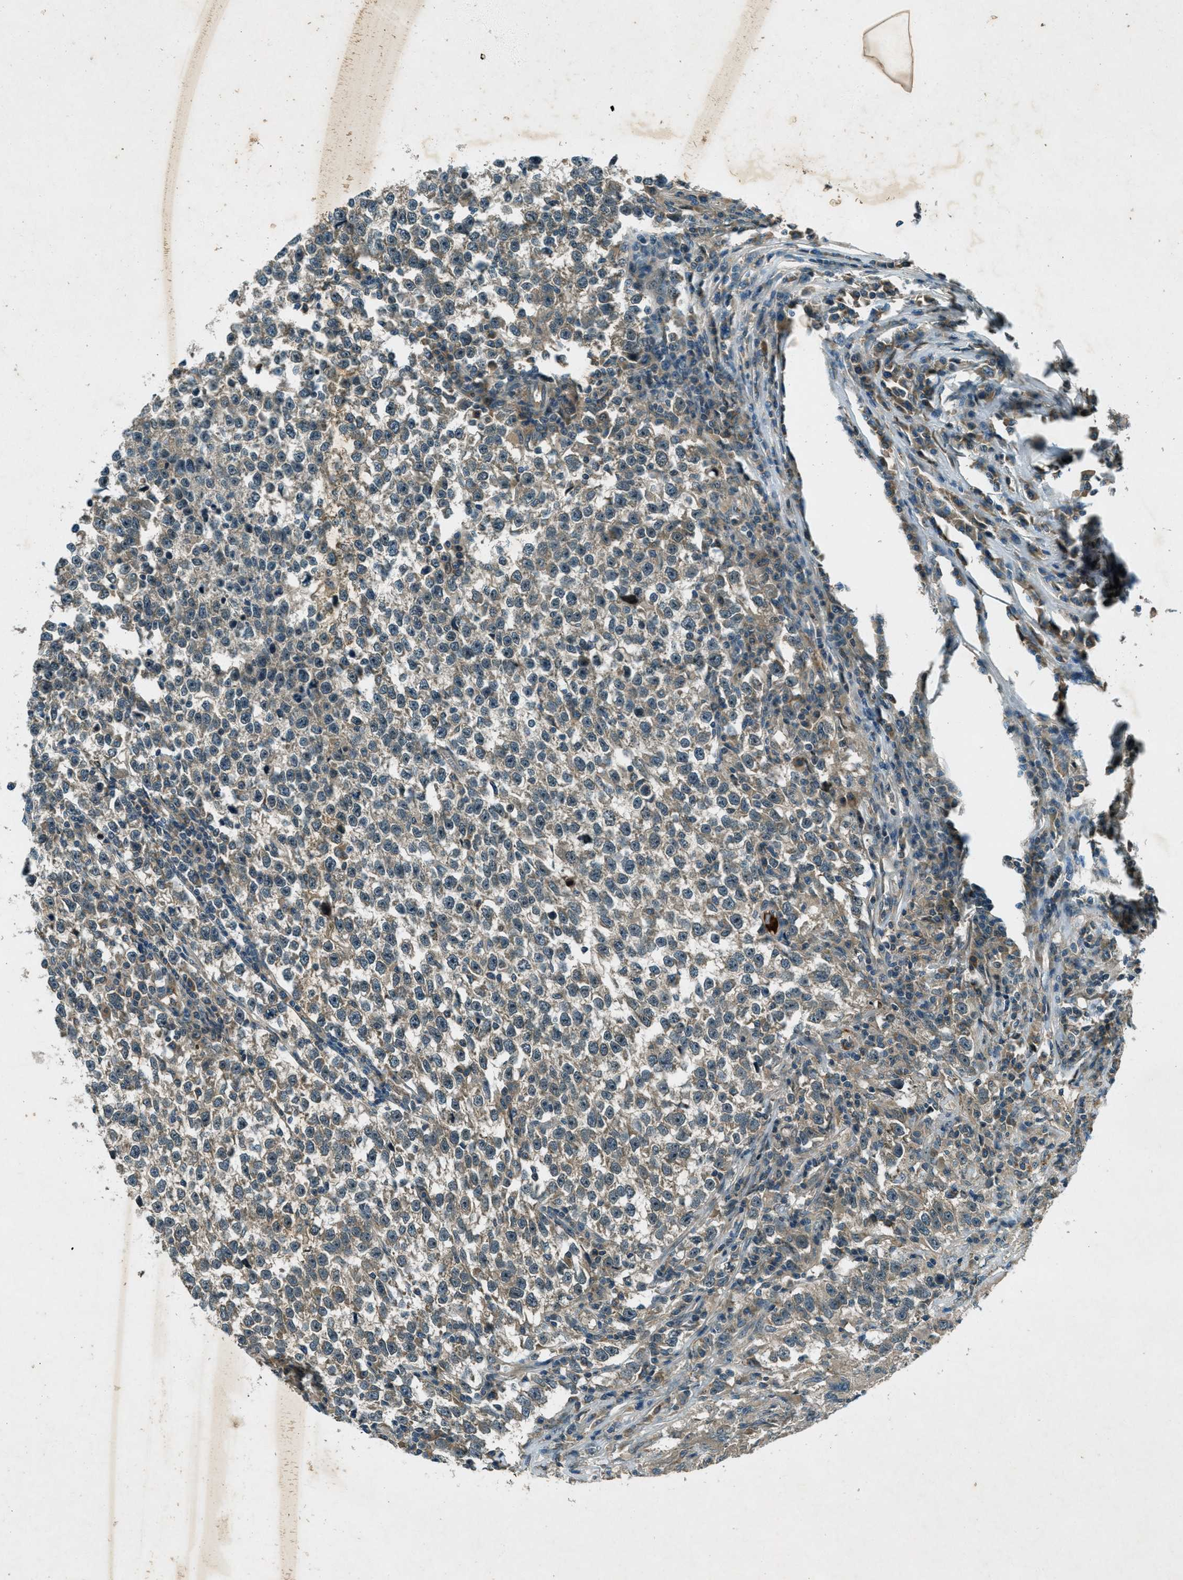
{"staining": {"intensity": "negative", "quantity": "none", "location": "none"}, "tissue": "testis cancer", "cell_type": "Tumor cells", "image_type": "cancer", "snomed": [{"axis": "morphology", "description": "Normal tissue, NOS"}, {"axis": "morphology", "description": "Seminoma, NOS"}, {"axis": "topography", "description": "Testis"}], "caption": "Testis cancer (seminoma) stained for a protein using IHC displays no staining tumor cells.", "gene": "STK11", "patient": {"sex": "male", "age": 43}}